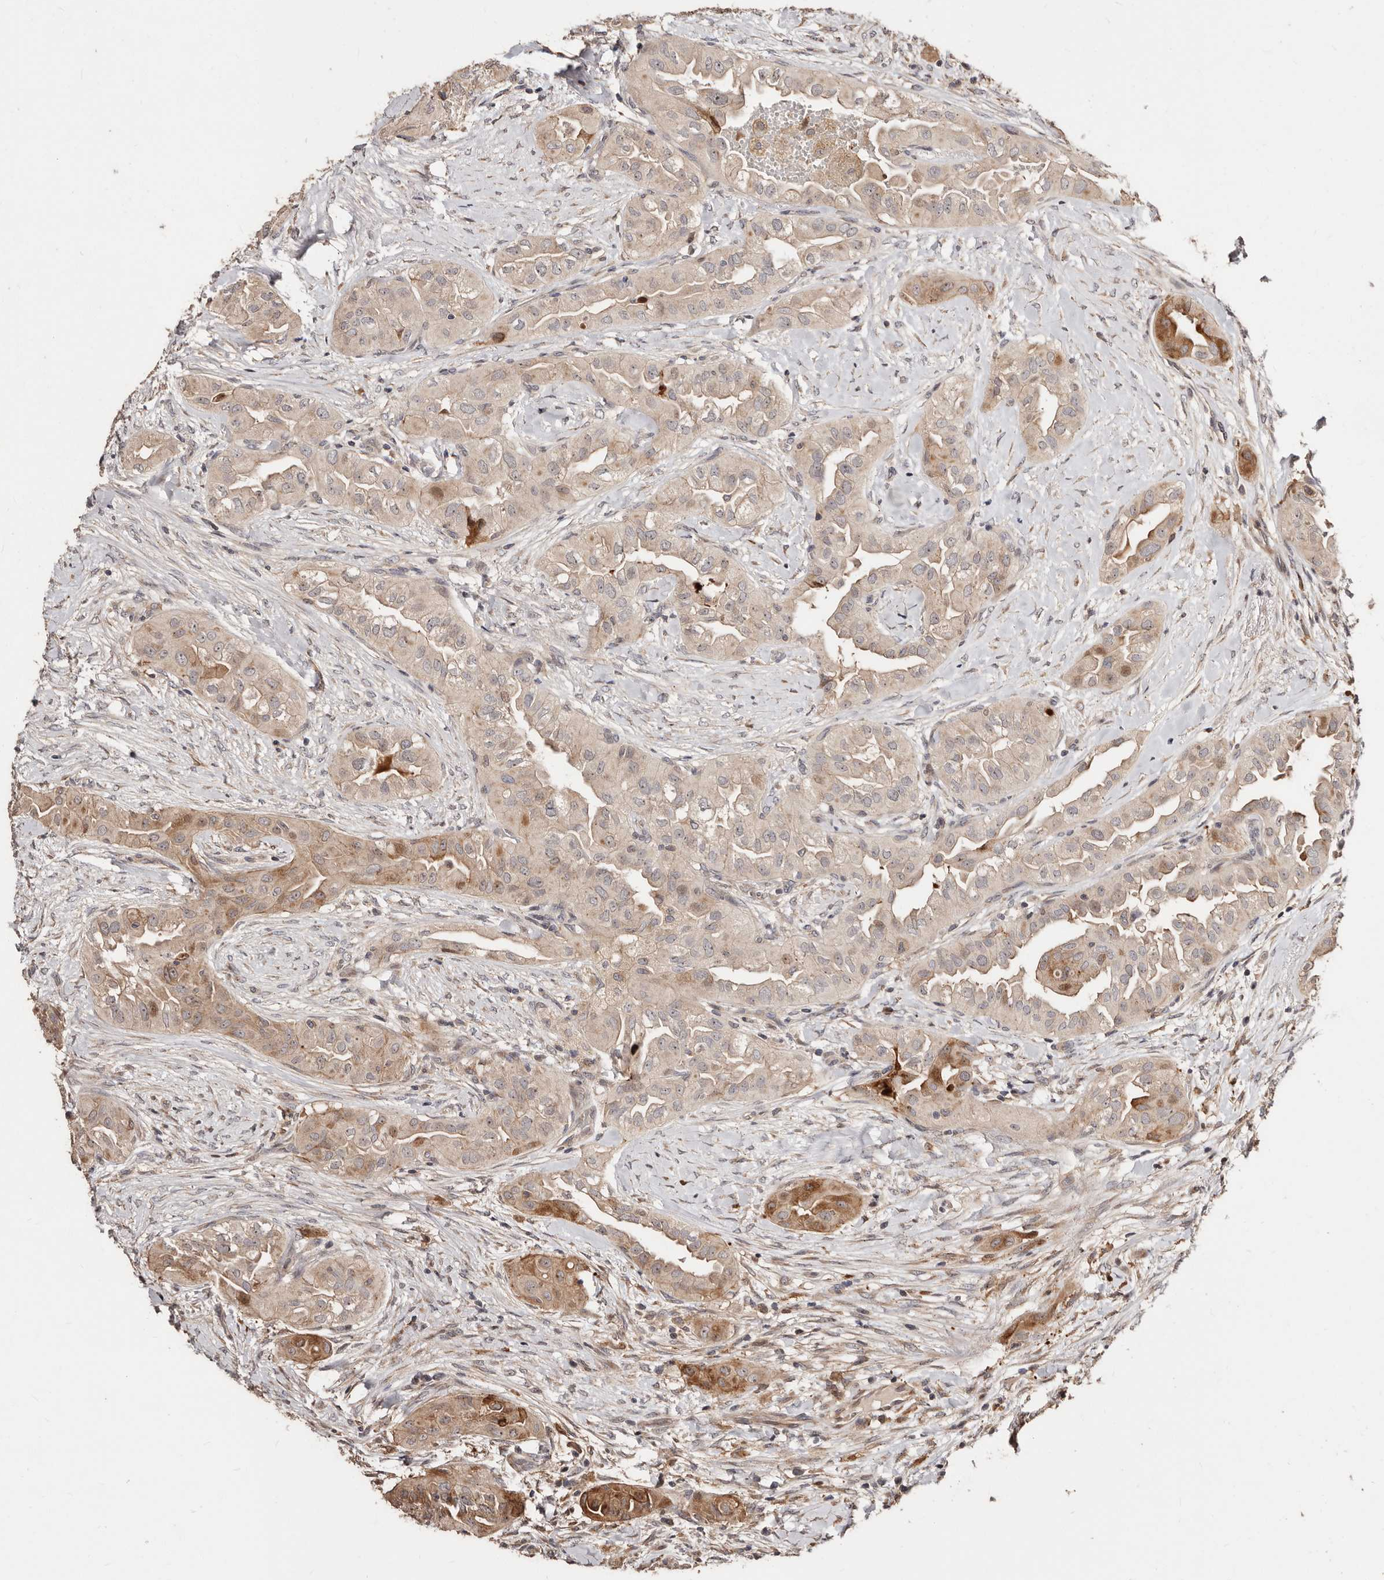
{"staining": {"intensity": "moderate", "quantity": "<25%", "location": "cytoplasmic/membranous"}, "tissue": "thyroid cancer", "cell_type": "Tumor cells", "image_type": "cancer", "snomed": [{"axis": "morphology", "description": "Papillary adenocarcinoma, NOS"}, {"axis": "topography", "description": "Thyroid gland"}], "caption": "There is low levels of moderate cytoplasmic/membranous positivity in tumor cells of thyroid papillary adenocarcinoma, as demonstrated by immunohistochemical staining (brown color).", "gene": "APOL6", "patient": {"sex": "female", "age": 59}}